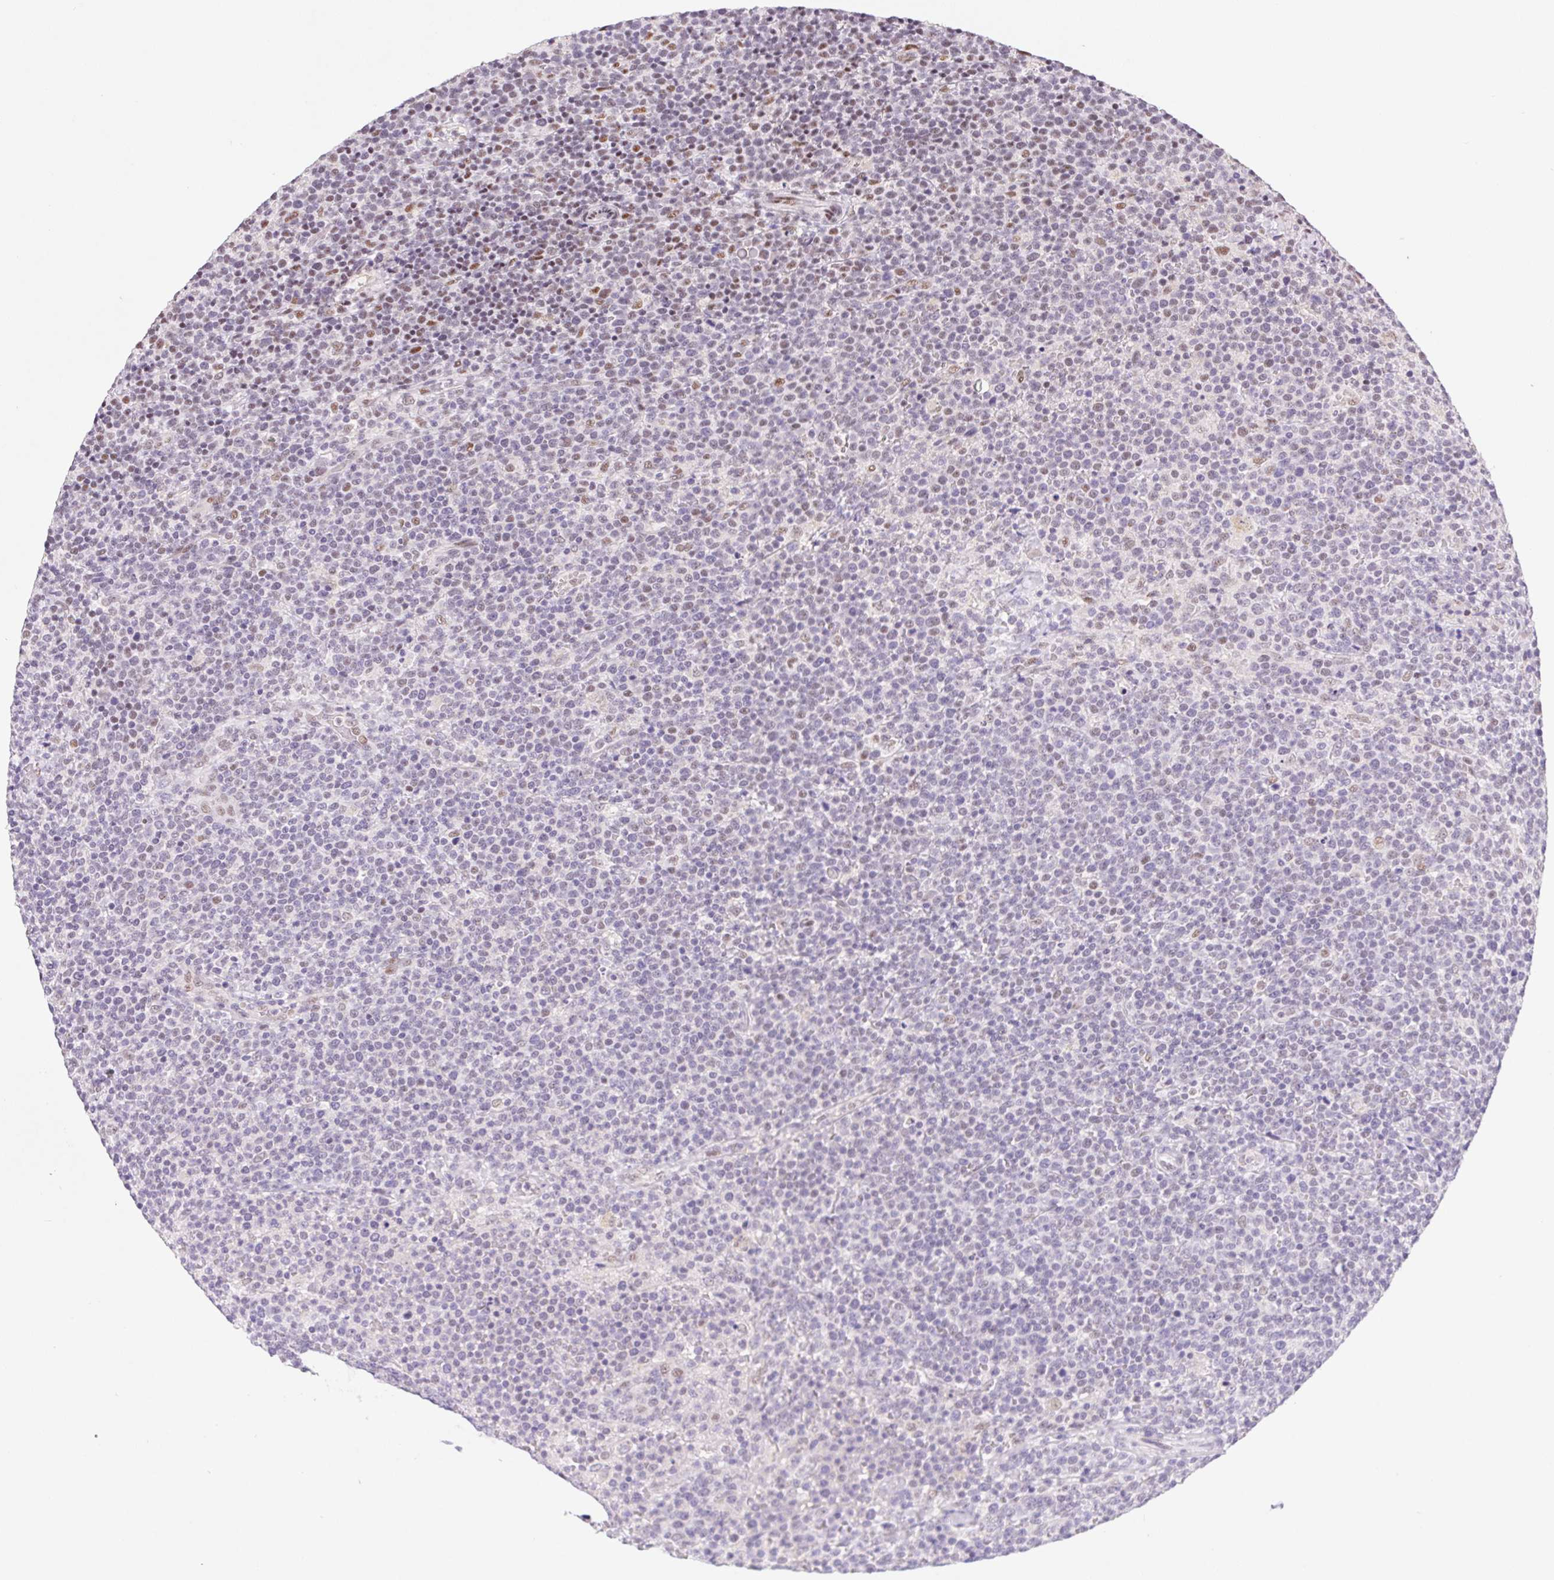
{"staining": {"intensity": "negative", "quantity": "none", "location": "none"}, "tissue": "lymphoma", "cell_type": "Tumor cells", "image_type": "cancer", "snomed": [{"axis": "morphology", "description": "Malignant lymphoma, non-Hodgkin's type, High grade"}, {"axis": "topography", "description": "Lymph node"}], "caption": "Tumor cells are negative for brown protein staining in lymphoma.", "gene": "DPPA5", "patient": {"sex": "male", "age": 61}}